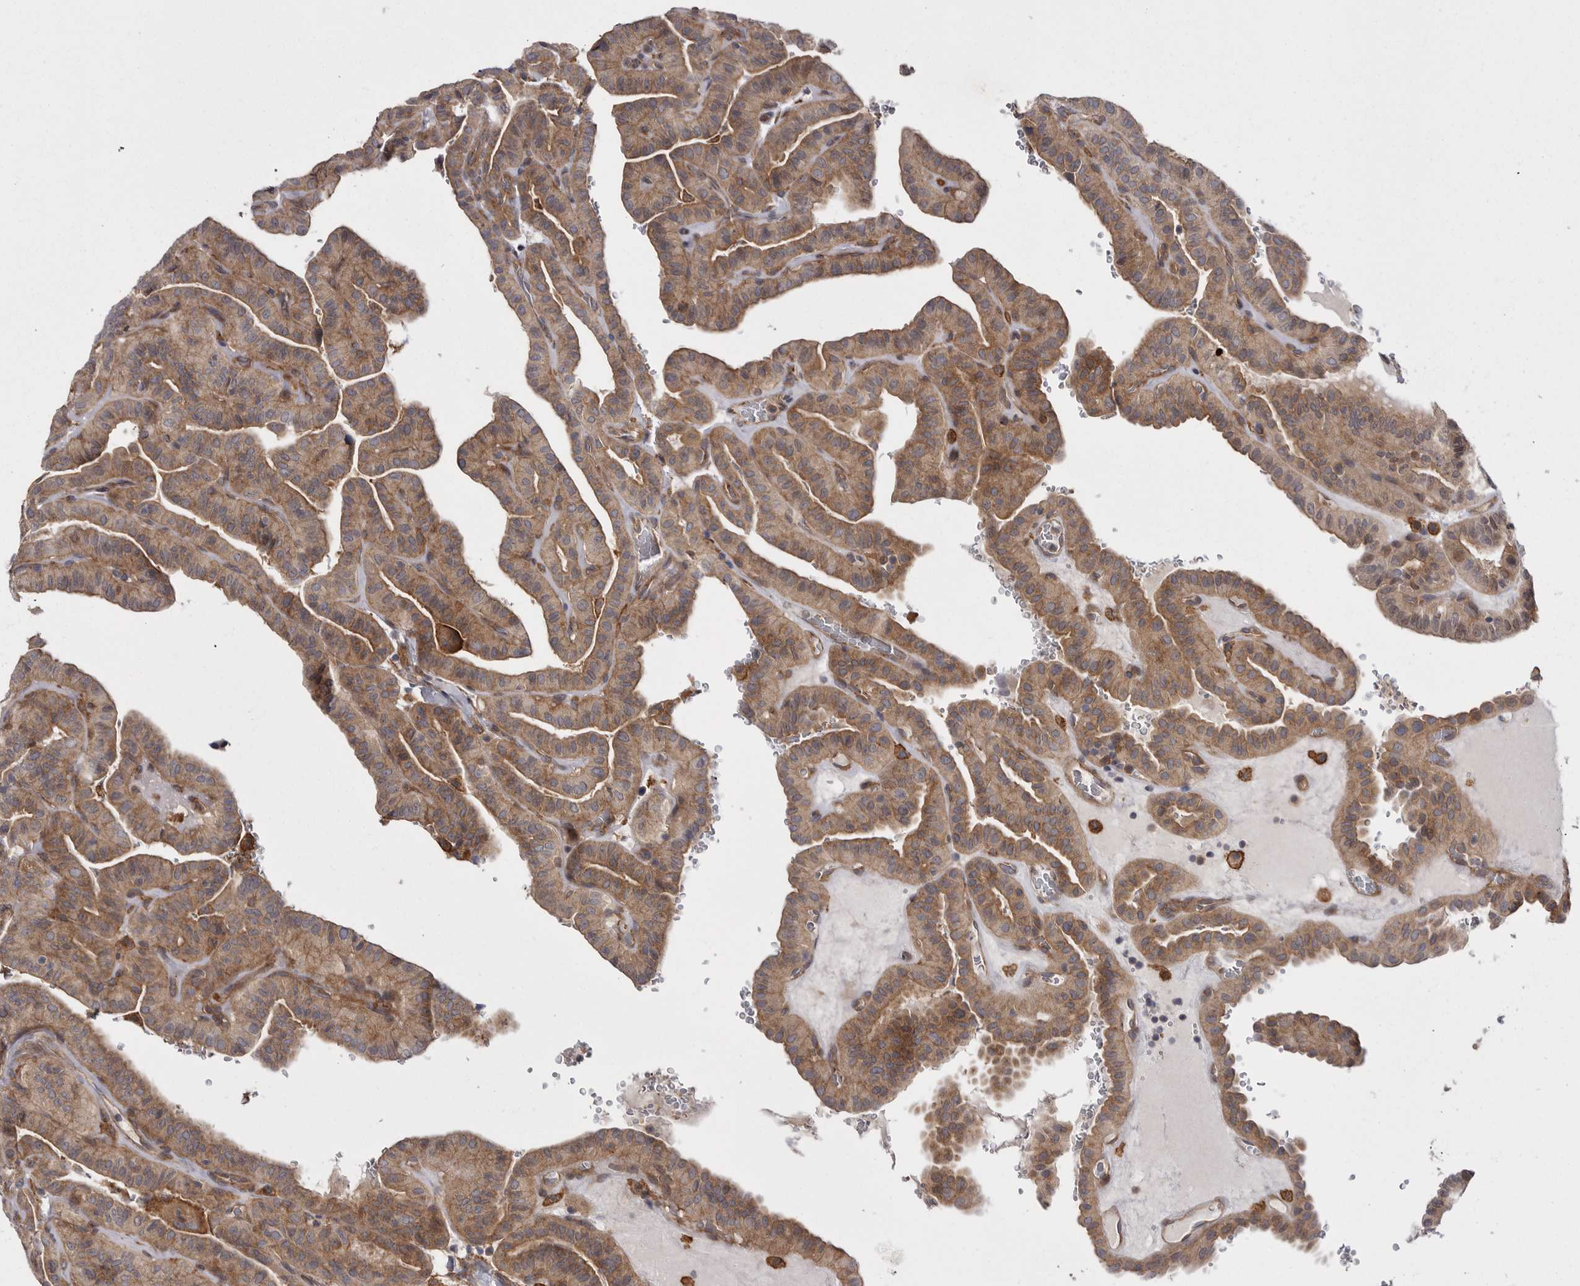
{"staining": {"intensity": "moderate", "quantity": ">75%", "location": "cytoplasmic/membranous"}, "tissue": "thyroid cancer", "cell_type": "Tumor cells", "image_type": "cancer", "snomed": [{"axis": "morphology", "description": "Papillary adenocarcinoma, NOS"}, {"axis": "topography", "description": "Thyroid gland"}], "caption": "Moderate cytoplasmic/membranous positivity for a protein is identified in approximately >75% of tumor cells of thyroid papillary adenocarcinoma using immunohistochemistry.", "gene": "OSBPL9", "patient": {"sex": "male", "age": 77}}